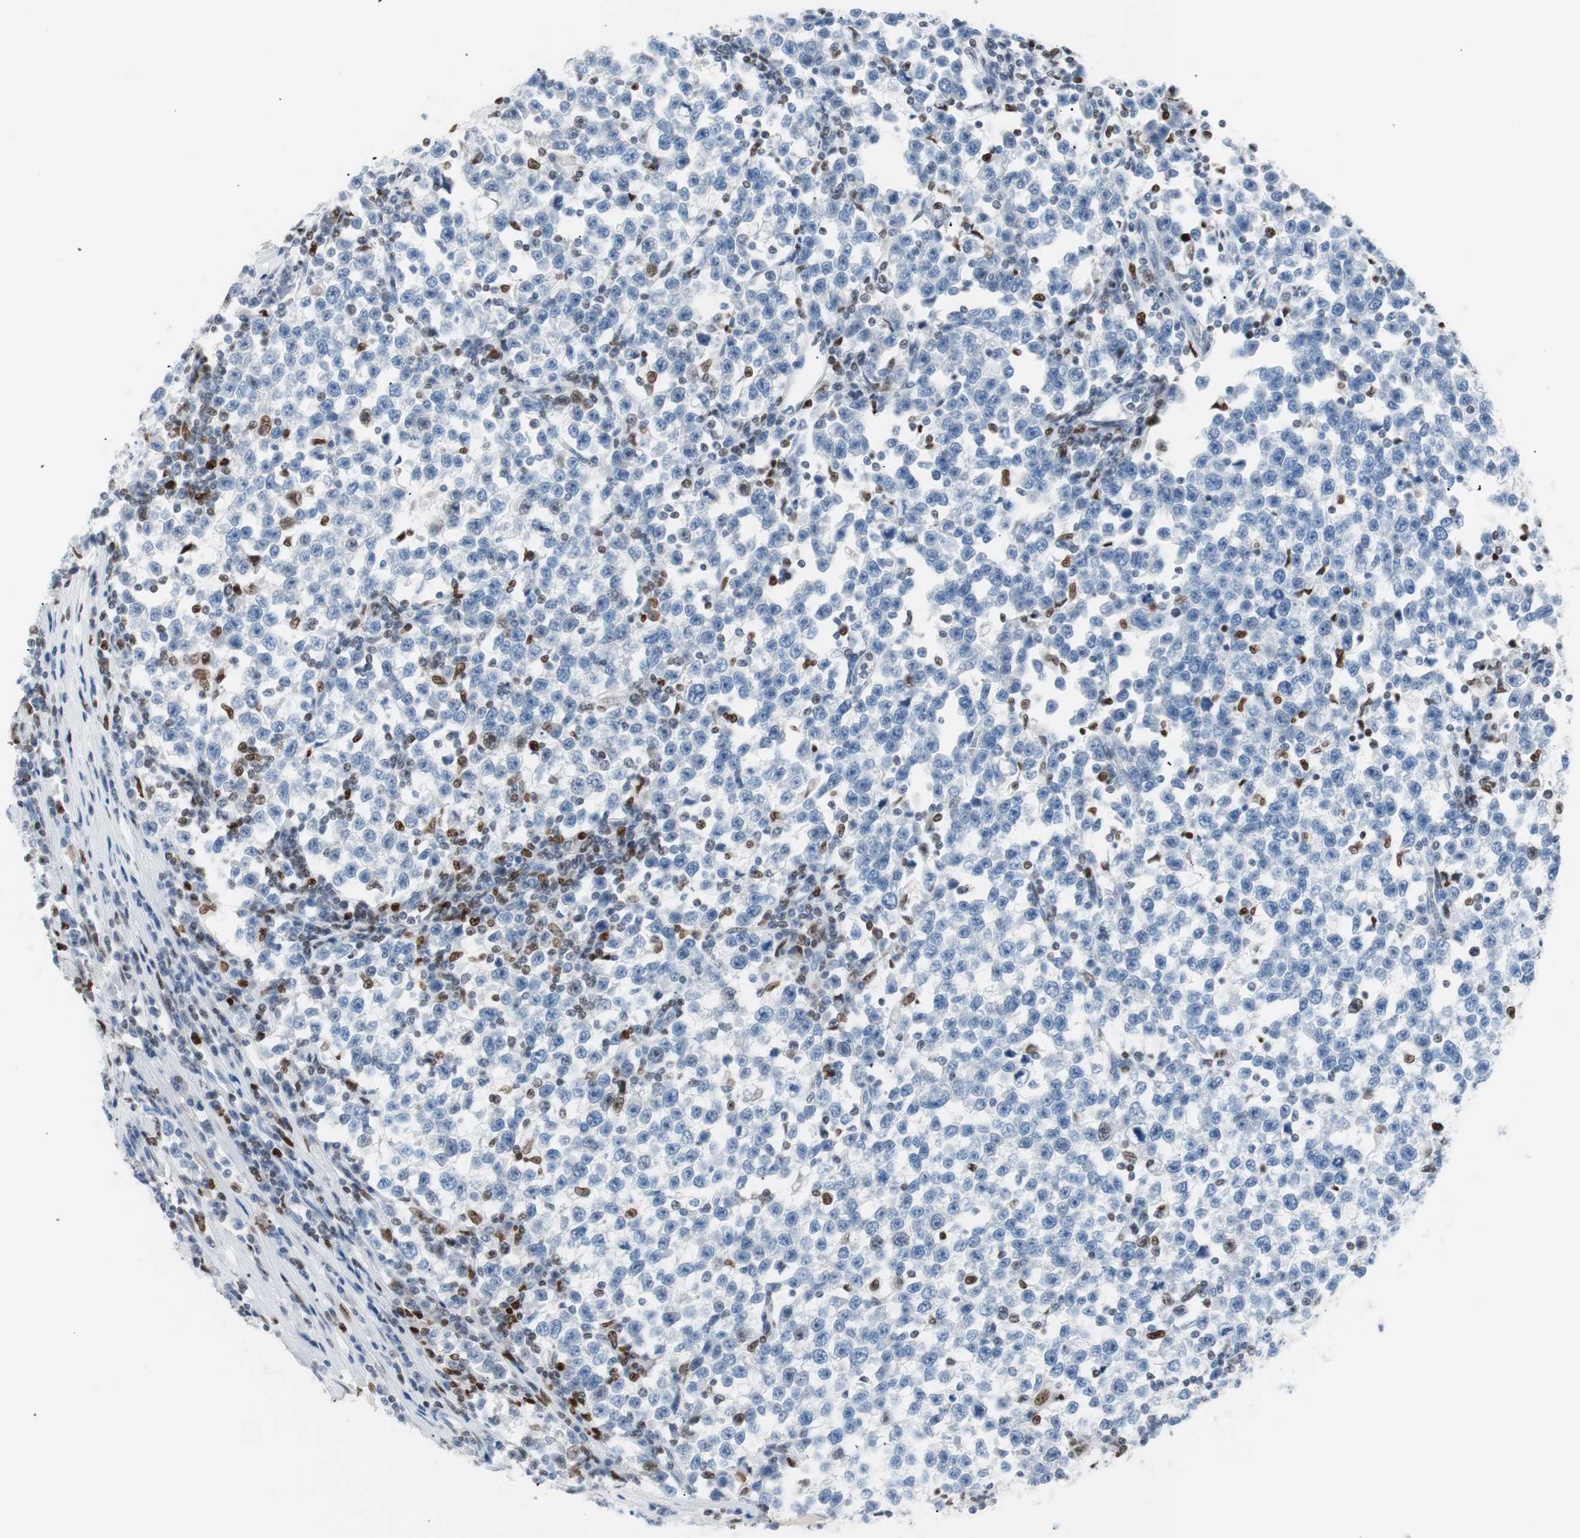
{"staining": {"intensity": "negative", "quantity": "none", "location": "none"}, "tissue": "testis cancer", "cell_type": "Tumor cells", "image_type": "cancer", "snomed": [{"axis": "morphology", "description": "Seminoma, NOS"}, {"axis": "topography", "description": "Testis"}], "caption": "A high-resolution histopathology image shows immunohistochemistry staining of testis cancer (seminoma), which displays no significant expression in tumor cells.", "gene": "CEBPB", "patient": {"sex": "male", "age": 43}}